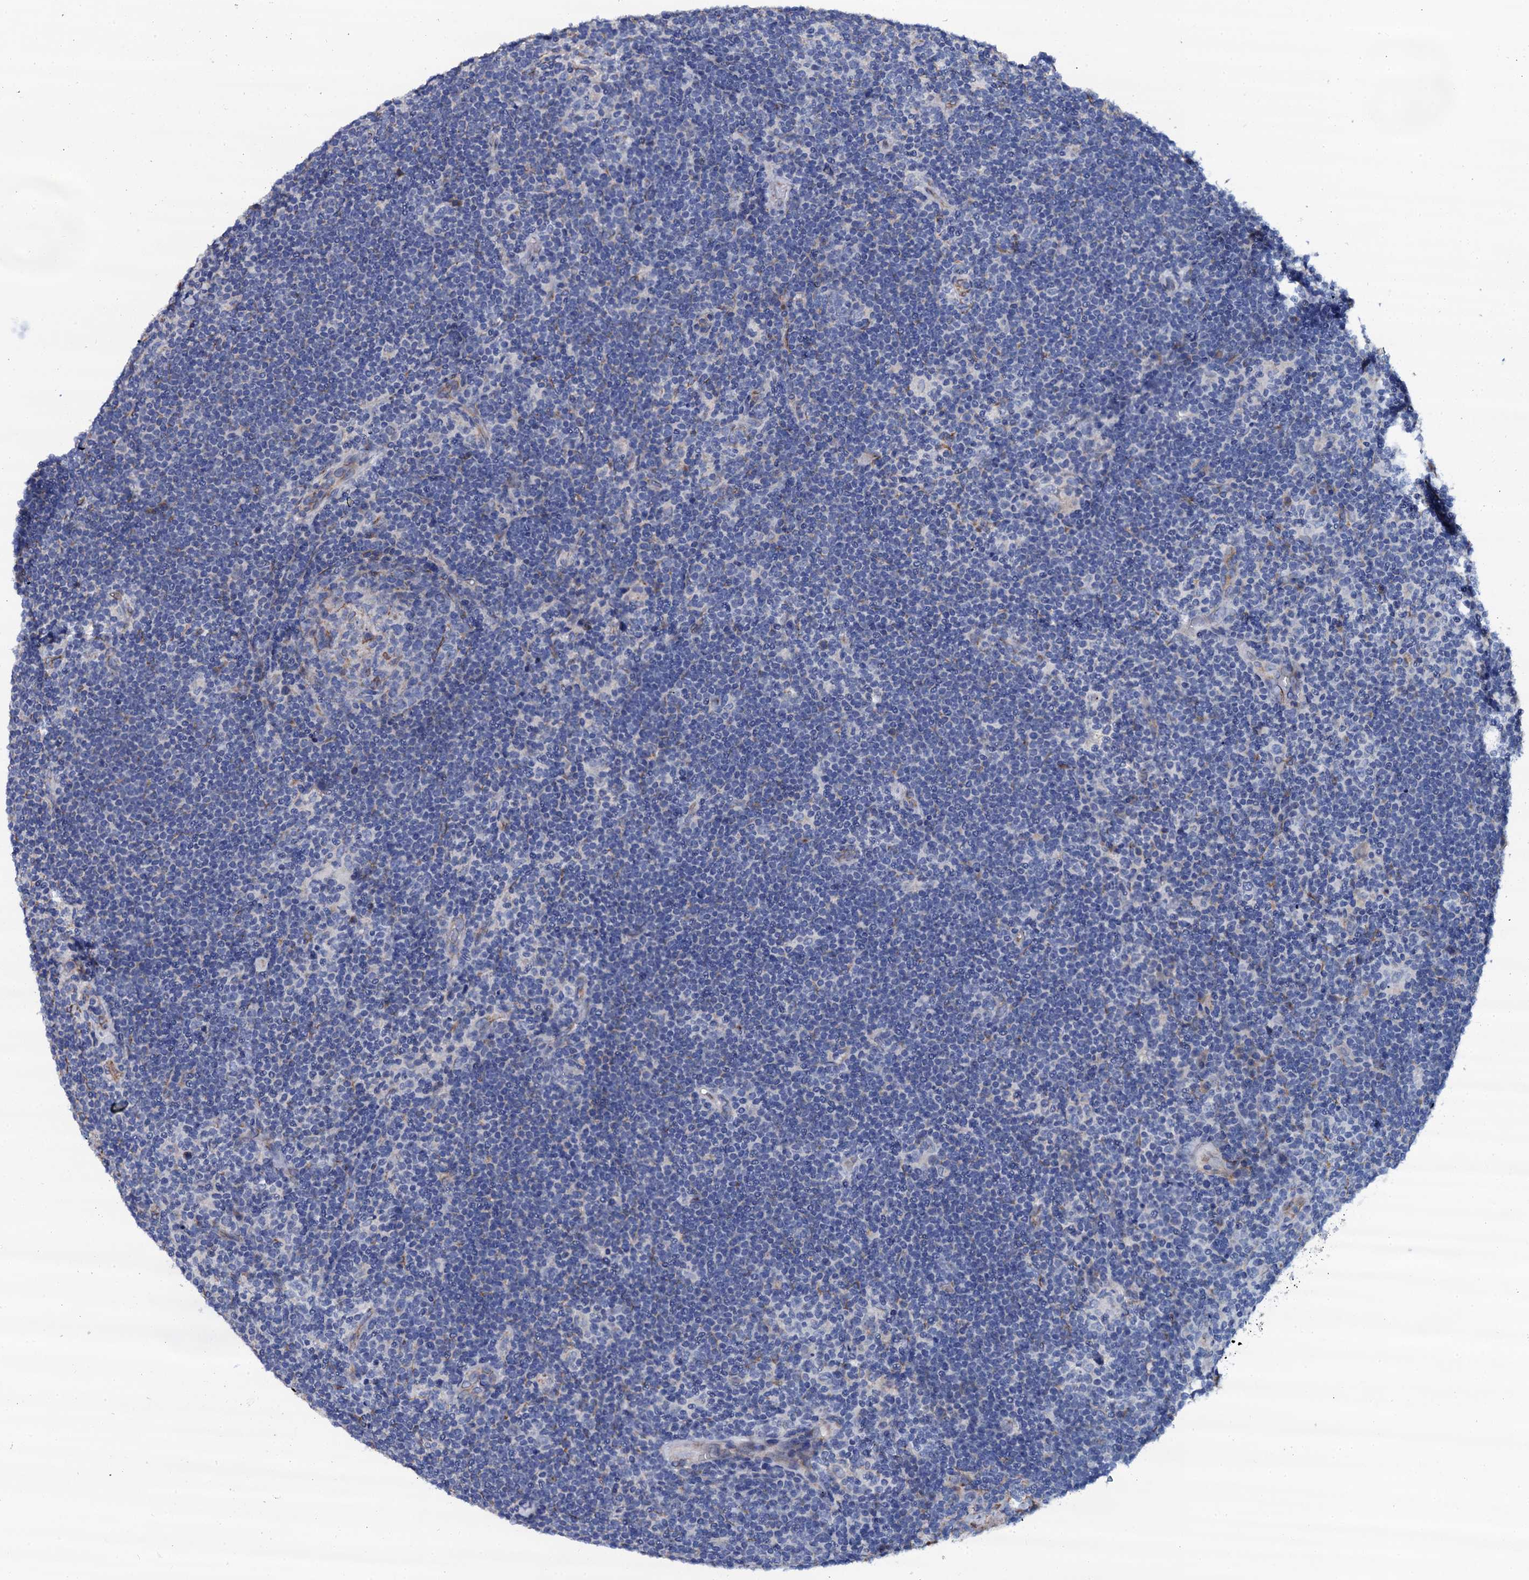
{"staining": {"intensity": "negative", "quantity": "none", "location": "none"}, "tissue": "lymphoma", "cell_type": "Tumor cells", "image_type": "cancer", "snomed": [{"axis": "morphology", "description": "Hodgkin's disease, NOS"}, {"axis": "topography", "description": "Lymph node"}], "caption": "The immunohistochemistry histopathology image has no significant positivity in tumor cells of Hodgkin's disease tissue.", "gene": "AKAP3", "patient": {"sex": "female", "age": 57}}